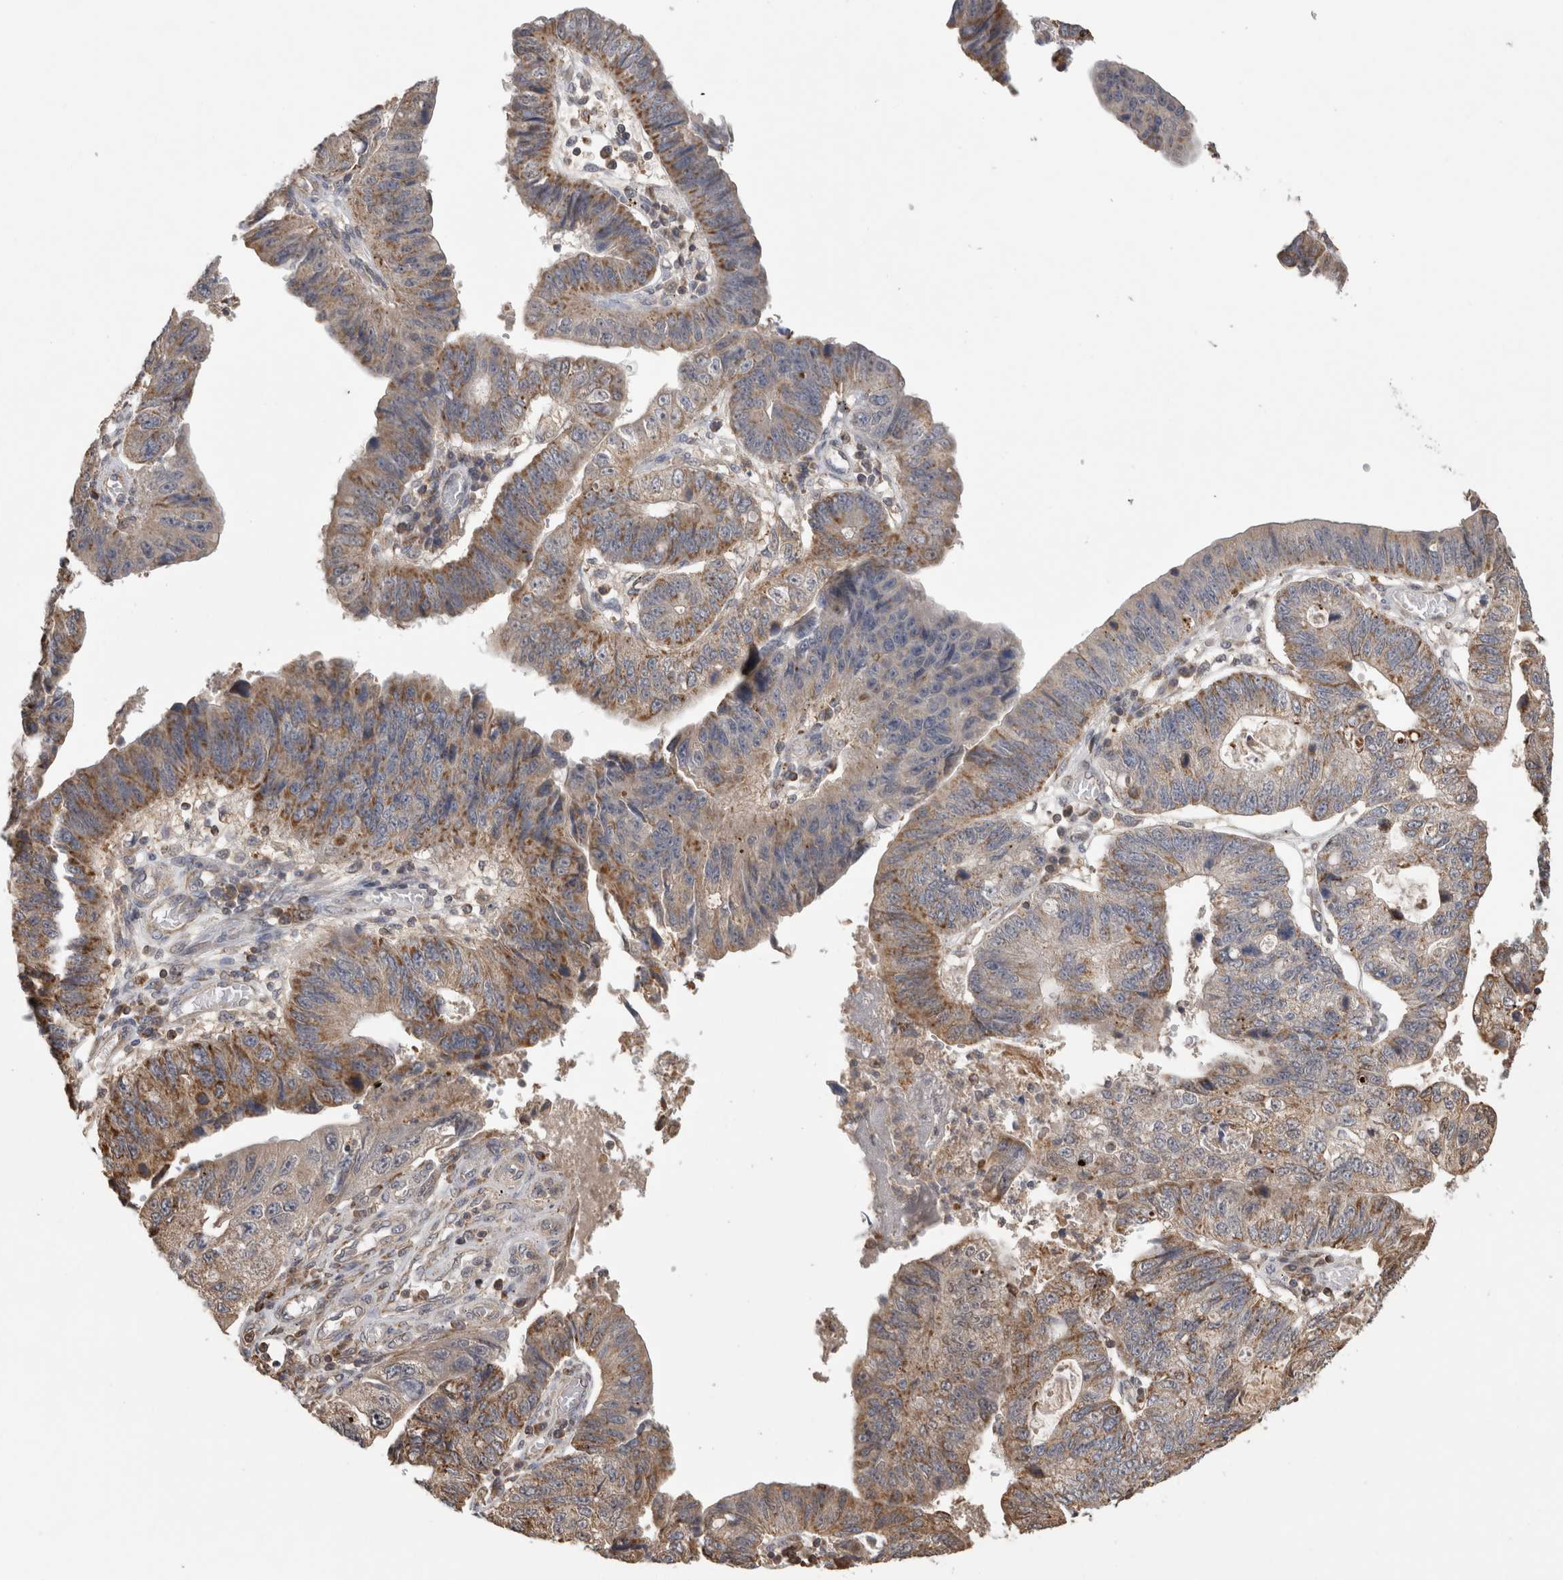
{"staining": {"intensity": "strong", "quantity": "<25%", "location": "cytoplasmic/membranous"}, "tissue": "stomach cancer", "cell_type": "Tumor cells", "image_type": "cancer", "snomed": [{"axis": "morphology", "description": "Adenocarcinoma, NOS"}, {"axis": "topography", "description": "Stomach"}], "caption": "Stomach cancer was stained to show a protein in brown. There is medium levels of strong cytoplasmic/membranous positivity in approximately <25% of tumor cells.", "gene": "IMMP2L", "patient": {"sex": "male", "age": 59}}